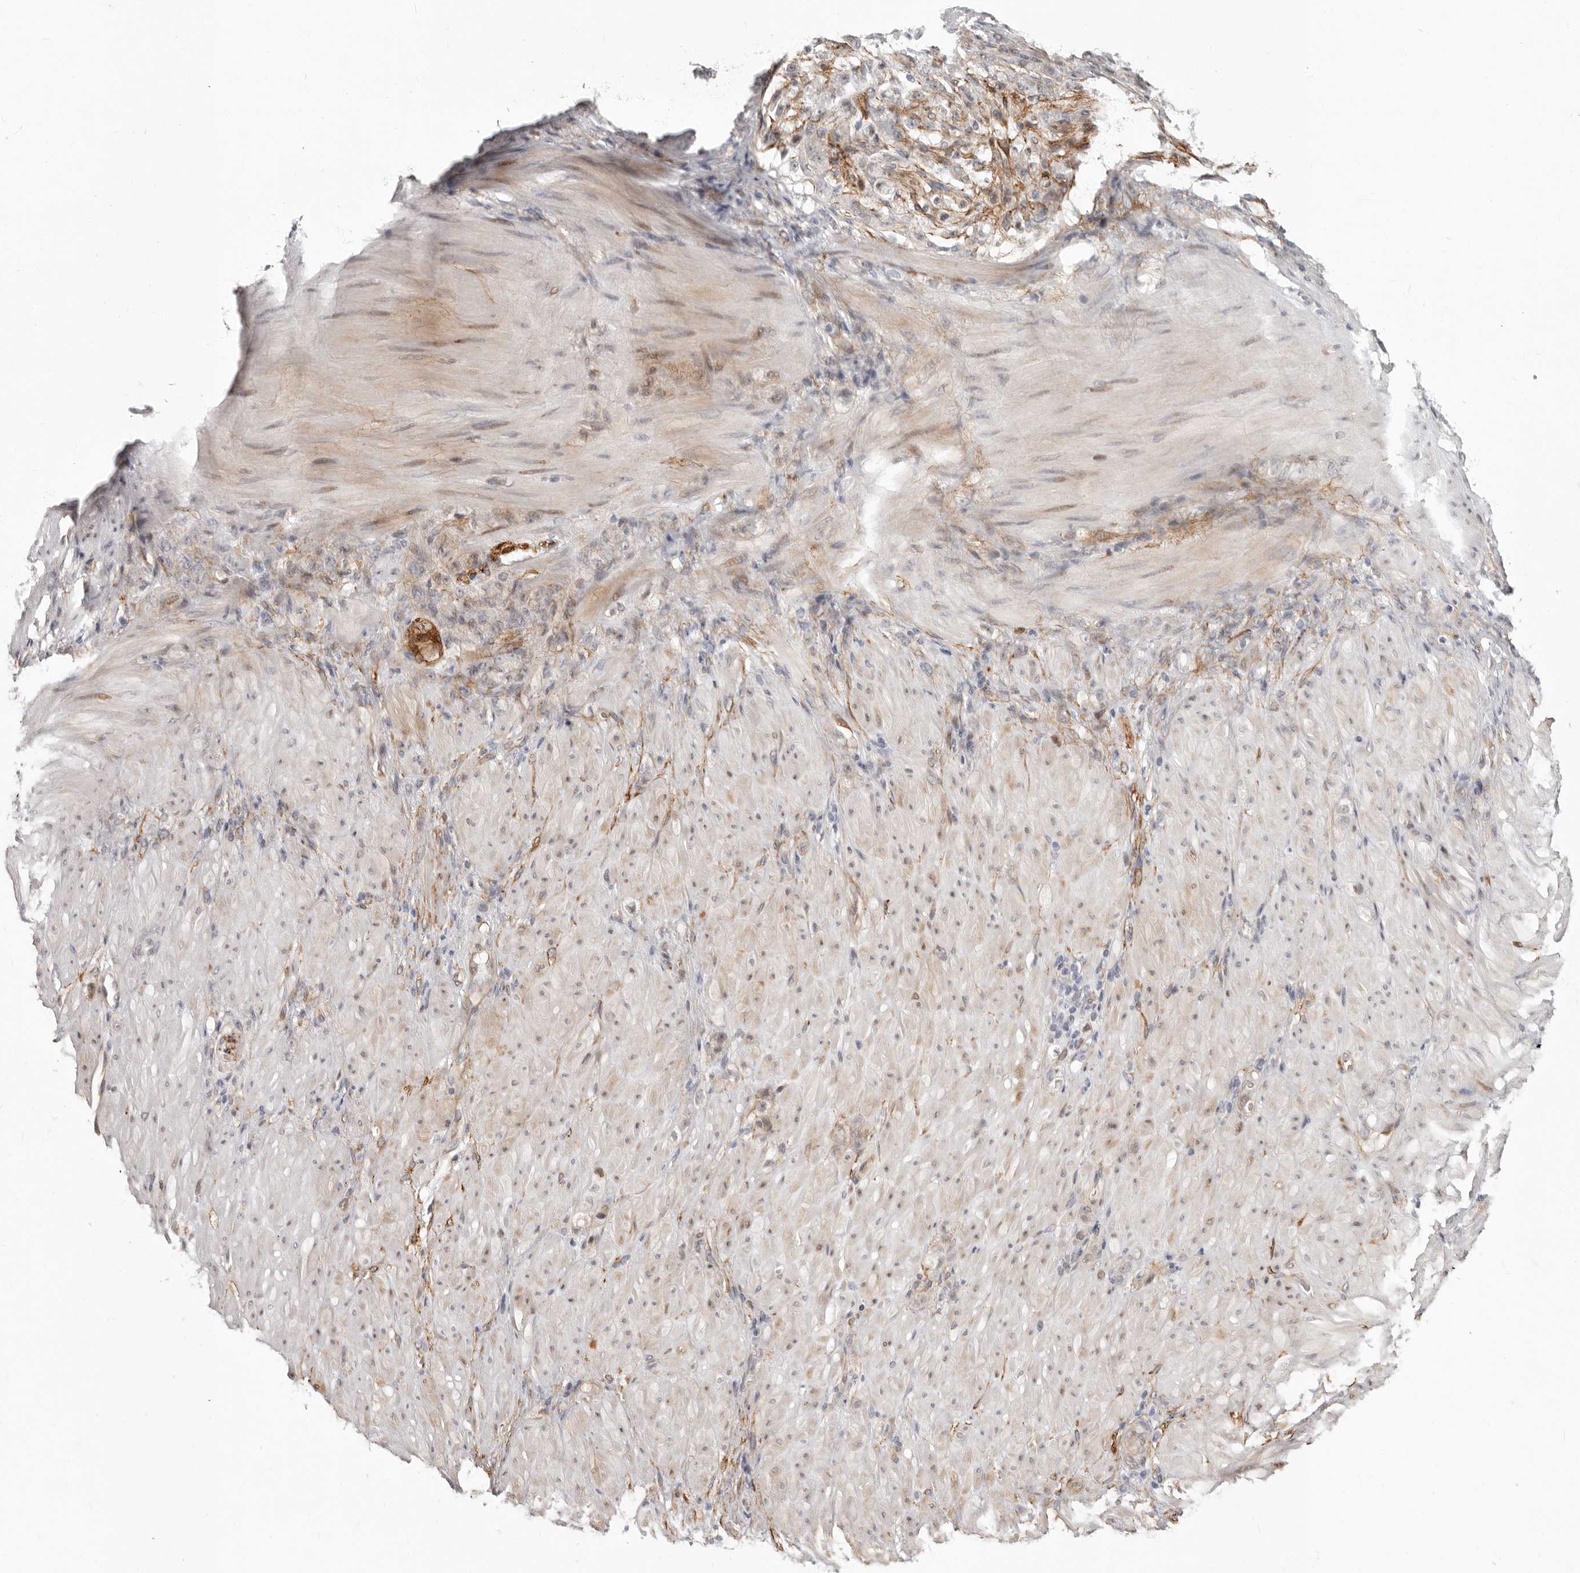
{"staining": {"intensity": "negative", "quantity": "none", "location": "none"}, "tissue": "stomach cancer", "cell_type": "Tumor cells", "image_type": "cancer", "snomed": [{"axis": "morphology", "description": "Normal tissue, NOS"}, {"axis": "morphology", "description": "Adenocarcinoma, NOS"}, {"axis": "topography", "description": "Stomach"}], "caption": "DAB (3,3'-diaminobenzidine) immunohistochemical staining of adenocarcinoma (stomach) displays no significant positivity in tumor cells.", "gene": "SZT2", "patient": {"sex": "male", "age": 82}}